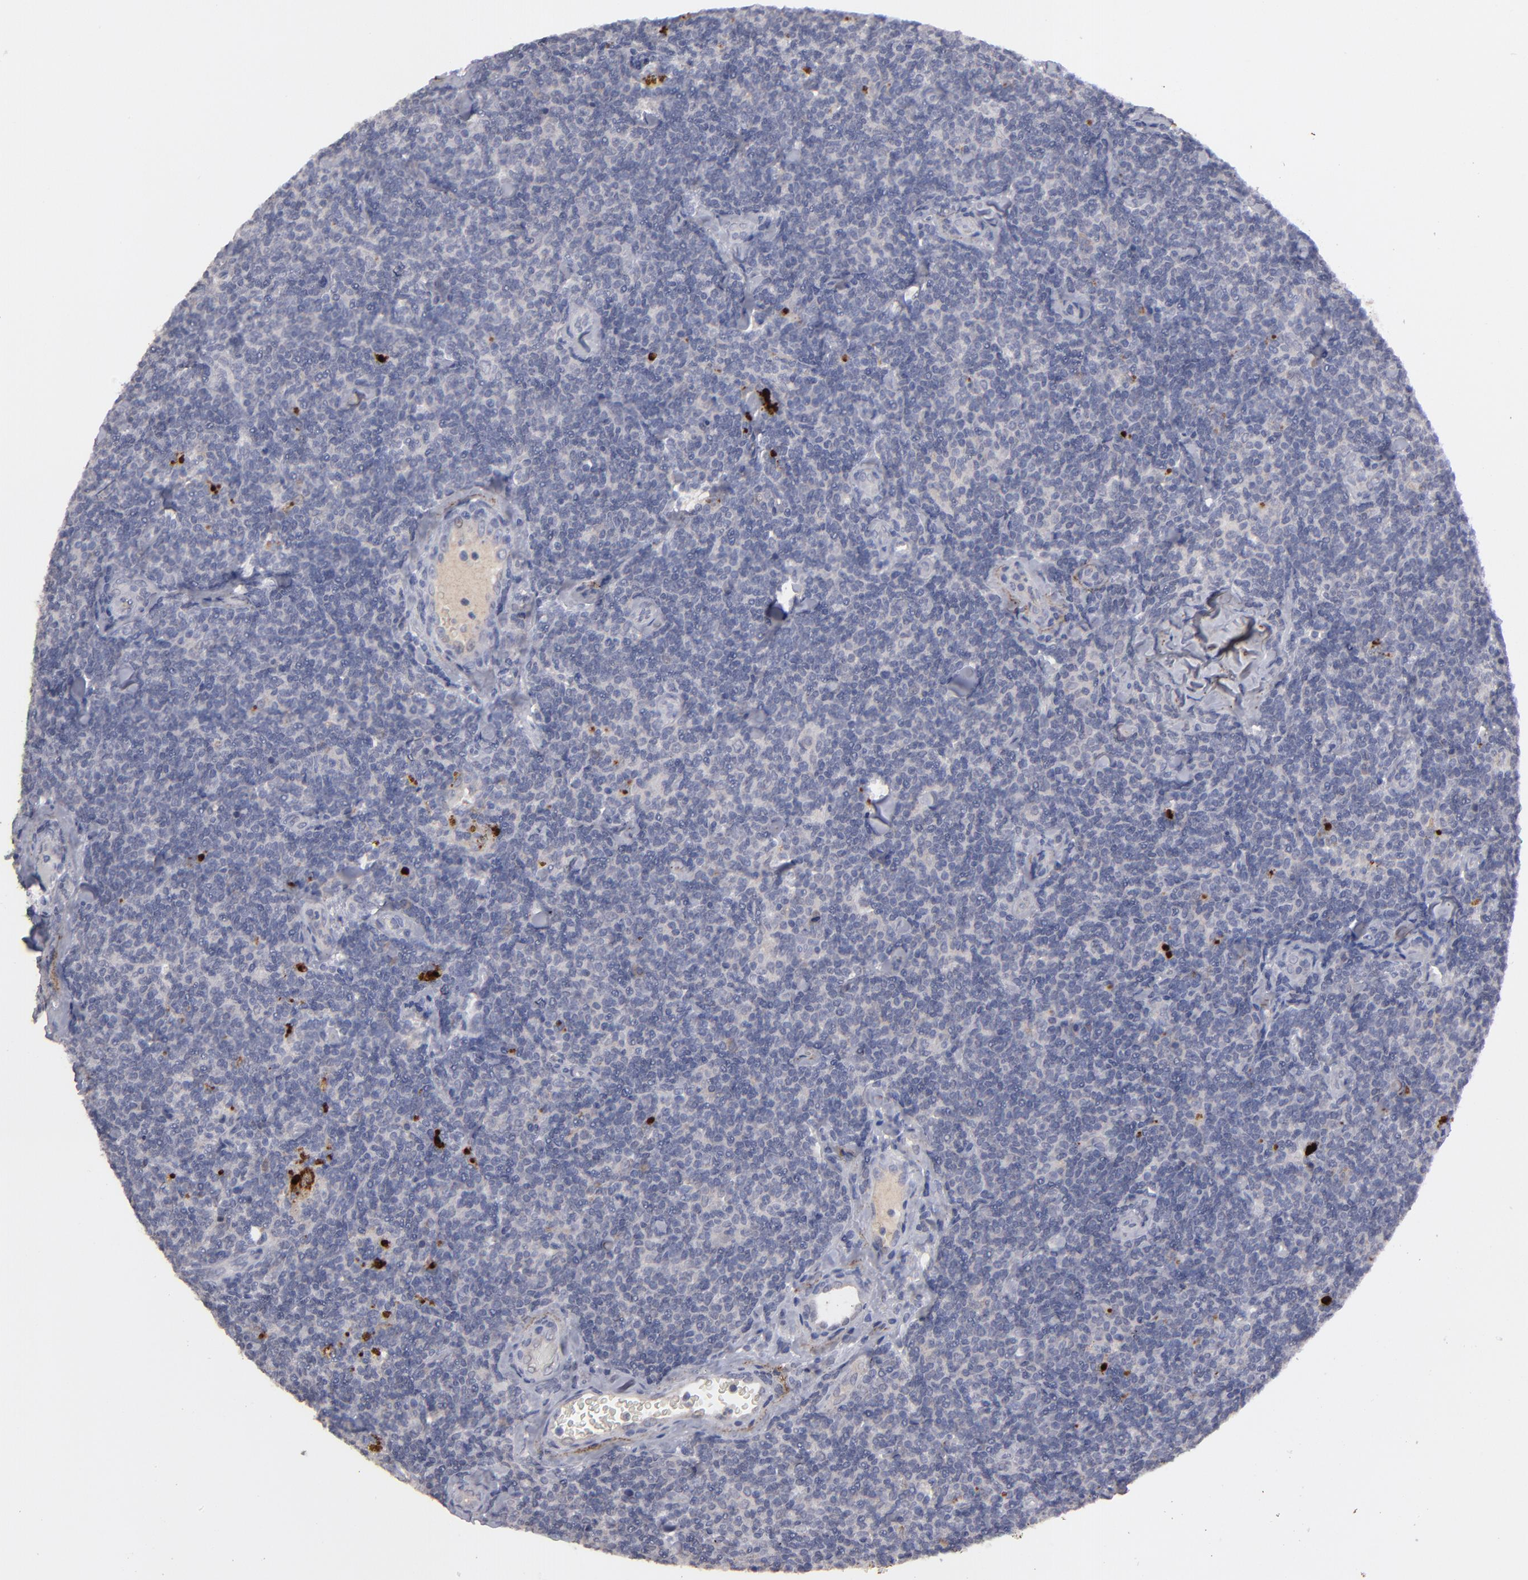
{"staining": {"intensity": "negative", "quantity": "none", "location": "none"}, "tissue": "lymphoma", "cell_type": "Tumor cells", "image_type": "cancer", "snomed": [{"axis": "morphology", "description": "Malignant lymphoma, non-Hodgkin's type, Low grade"}, {"axis": "topography", "description": "Lymph node"}], "caption": "Immunohistochemistry of human lymphoma shows no positivity in tumor cells.", "gene": "GPM6B", "patient": {"sex": "female", "age": 56}}